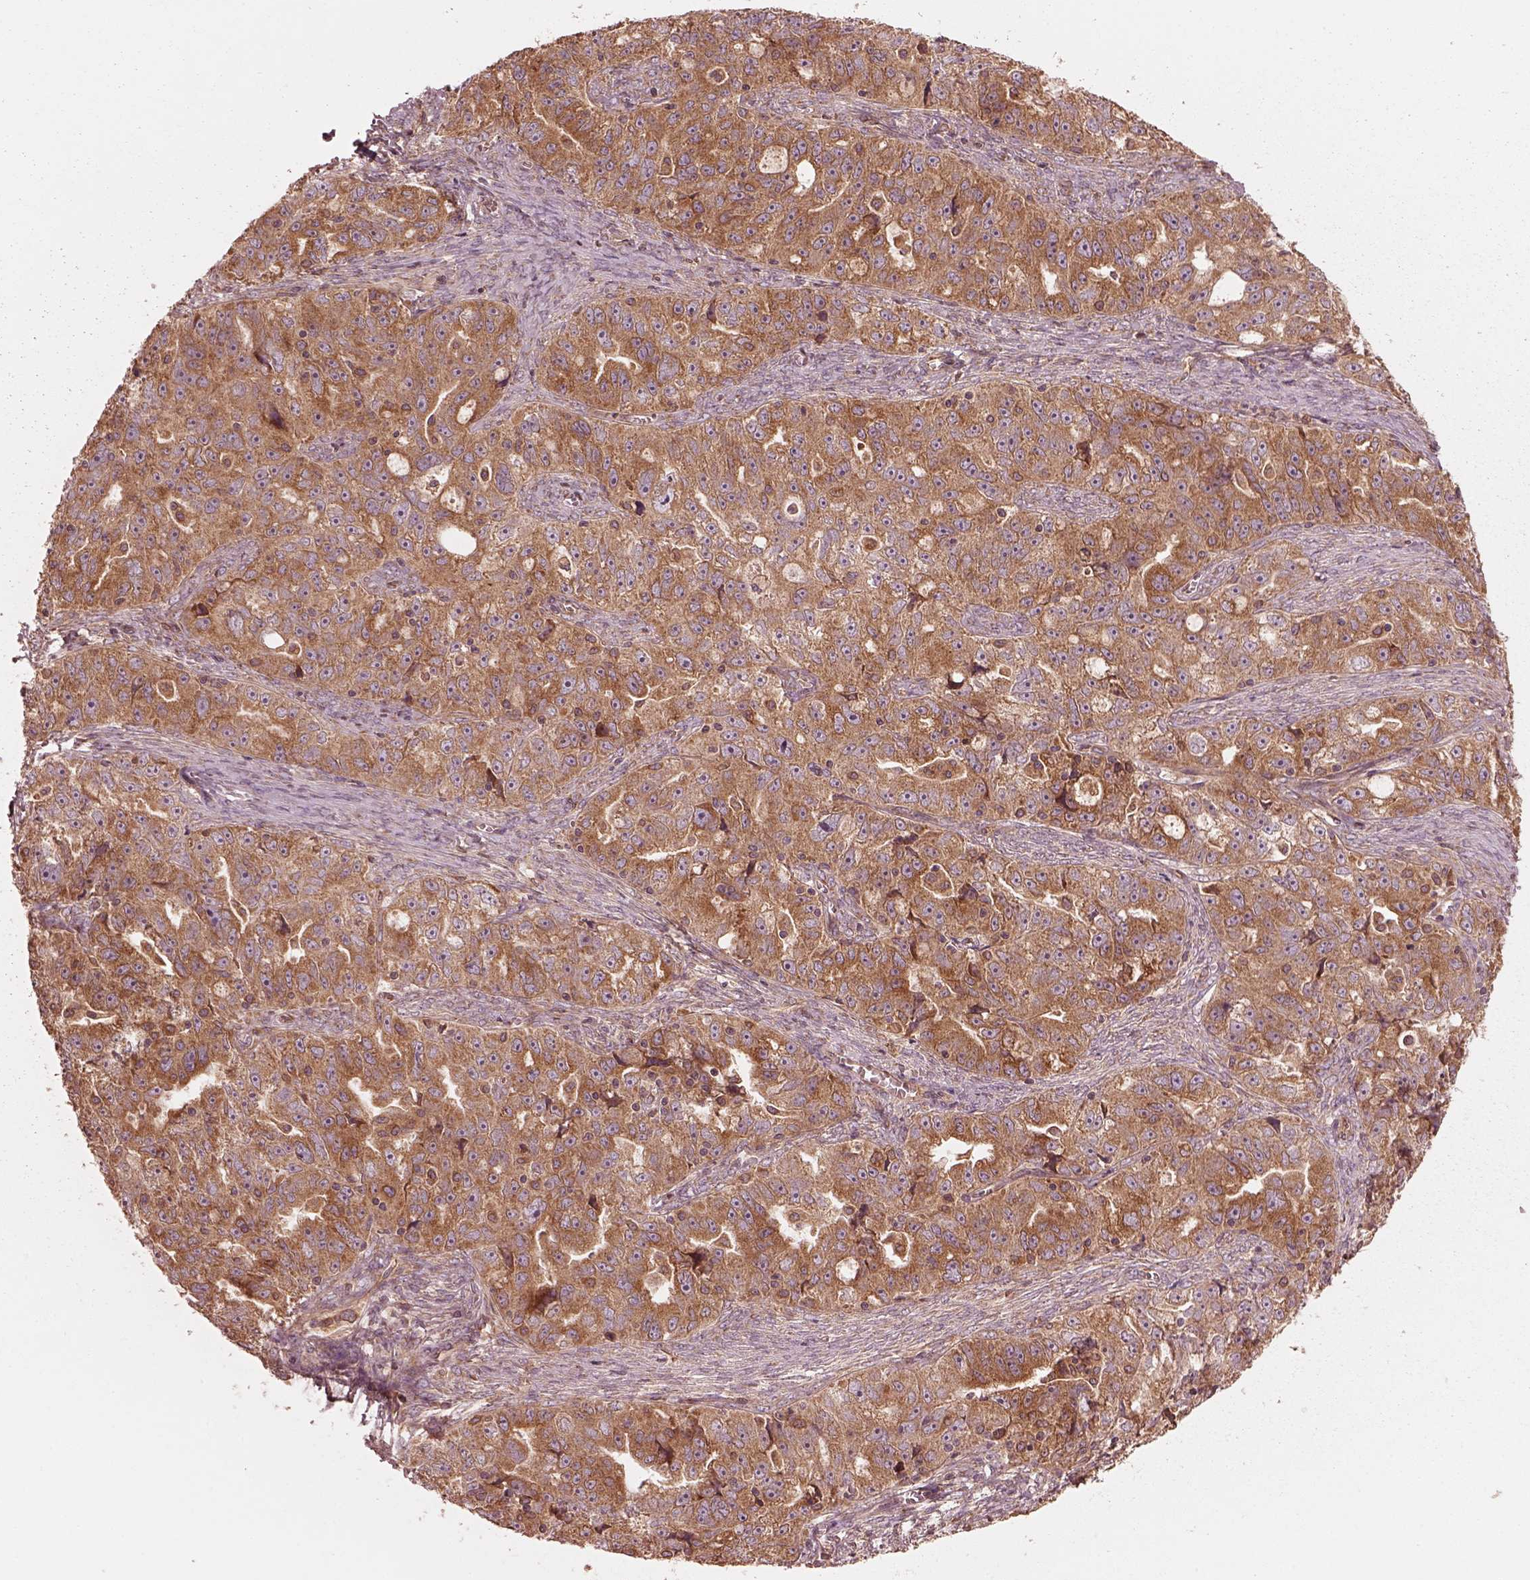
{"staining": {"intensity": "moderate", "quantity": ">75%", "location": "cytoplasmic/membranous"}, "tissue": "ovarian cancer", "cell_type": "Tumor cells", "image_type": "cancer", "snomed": [{"axis": "morphology", "description": "Cystadenocarcinoma, serous, NOS"}, {"axis": "topography", "description": "Ovary"}], "caption": "Immunohistochemistry (IHC) of ovarian serous cystadenocarcinoma displays medium levels of moderate cytoplasmic/membranous staining in about >75% of tumor cells.", "gene": "PIK3R2", "patient": {"sex": "female", "age": 51}}